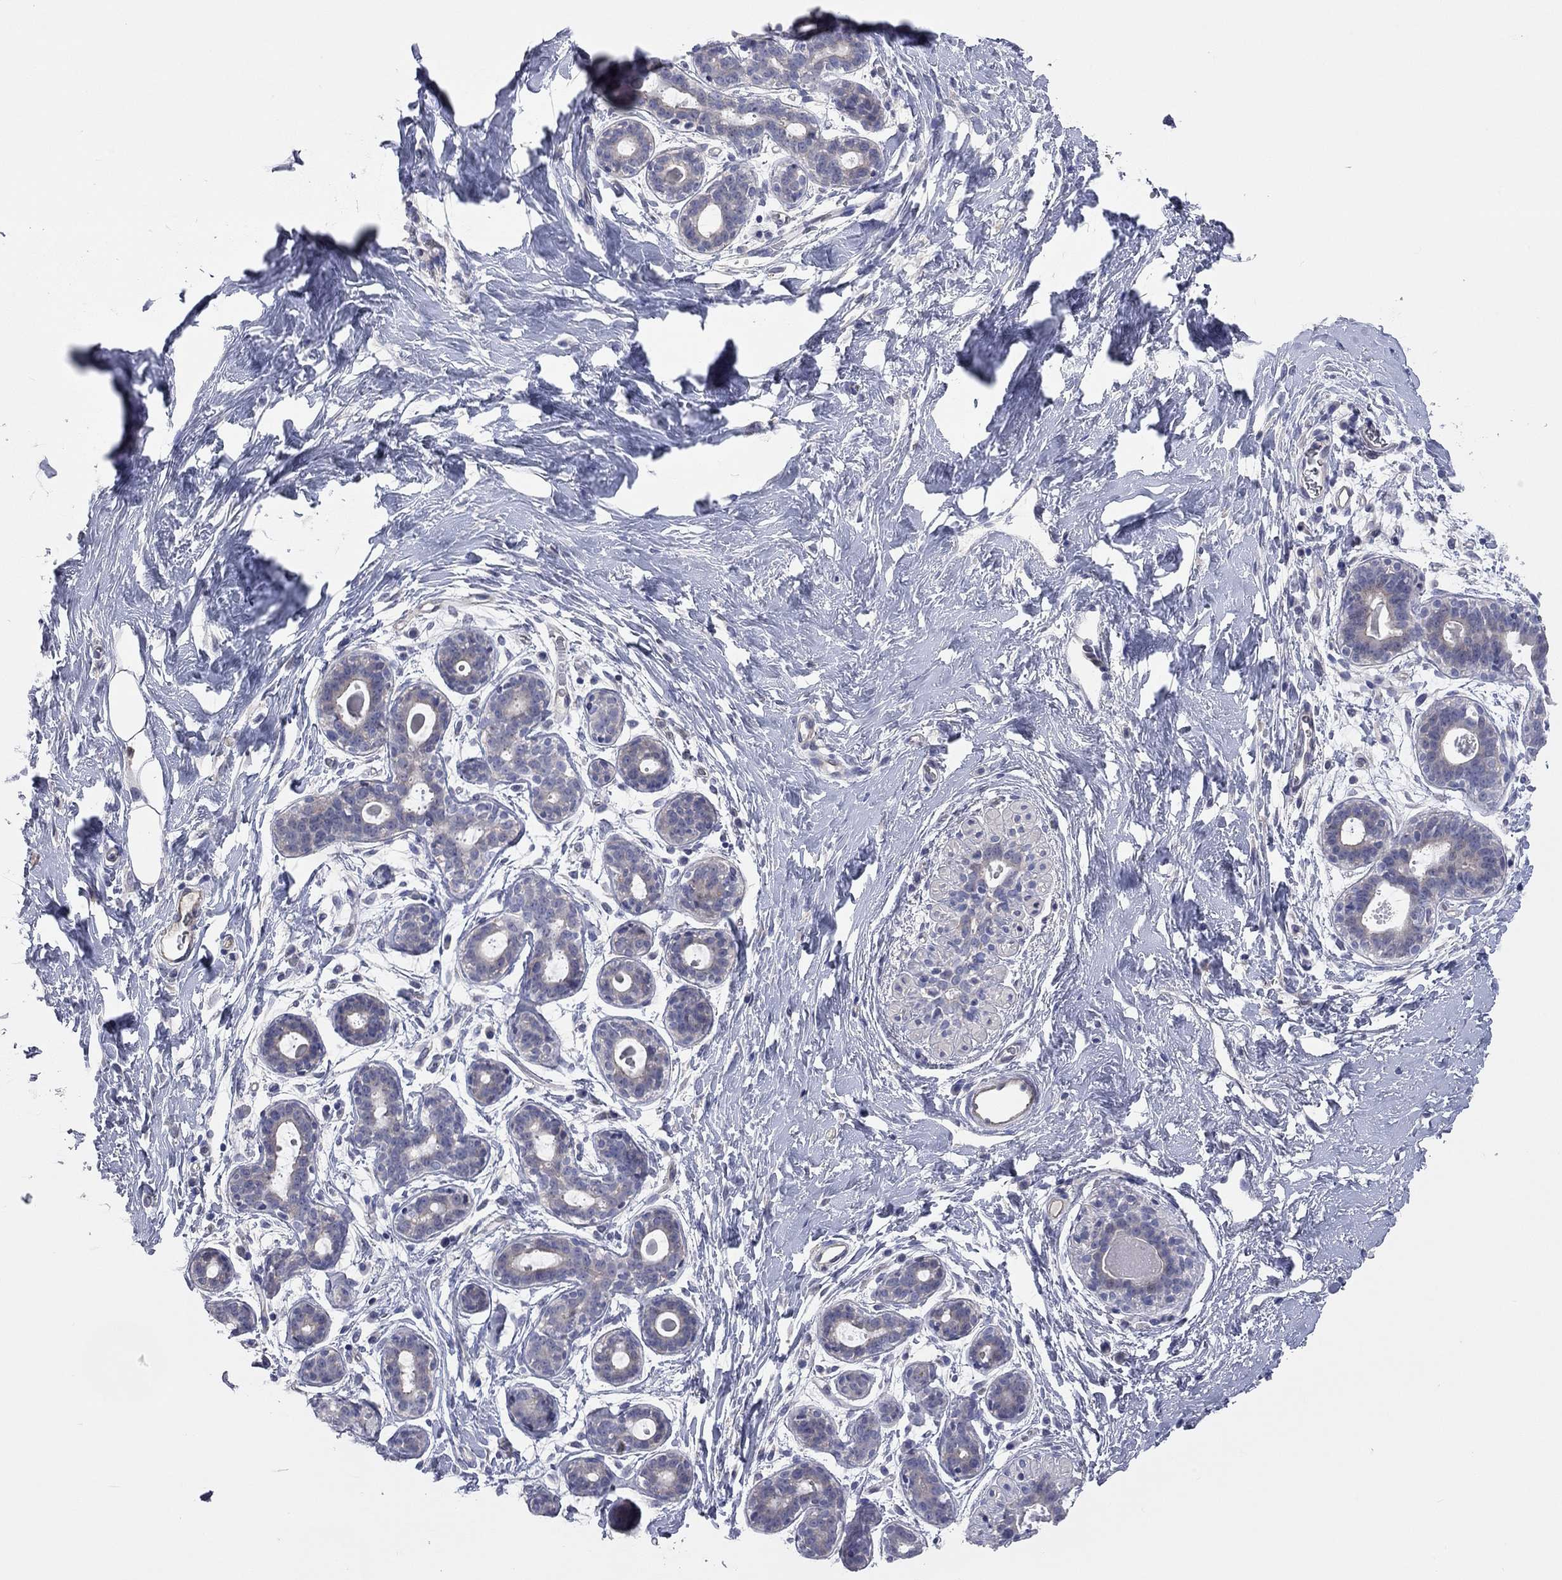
{"staining": {"intensity": "negative", "quantity": "none", "location": "none"}, "tissue": "breast", "cell_type": "Adipocytes", "image_type": "normal", "snomed": [{"axis": "morphology", "description": "Normal tissue, NOS"}, {"axis": "topography", "description": "Breast"}], "caption": "A photomicrograph of breast stained for a protein displays no brown staining in adipocytes.", "gene": "KCNB1", "patient": {"sex": "female", "age": 43}}